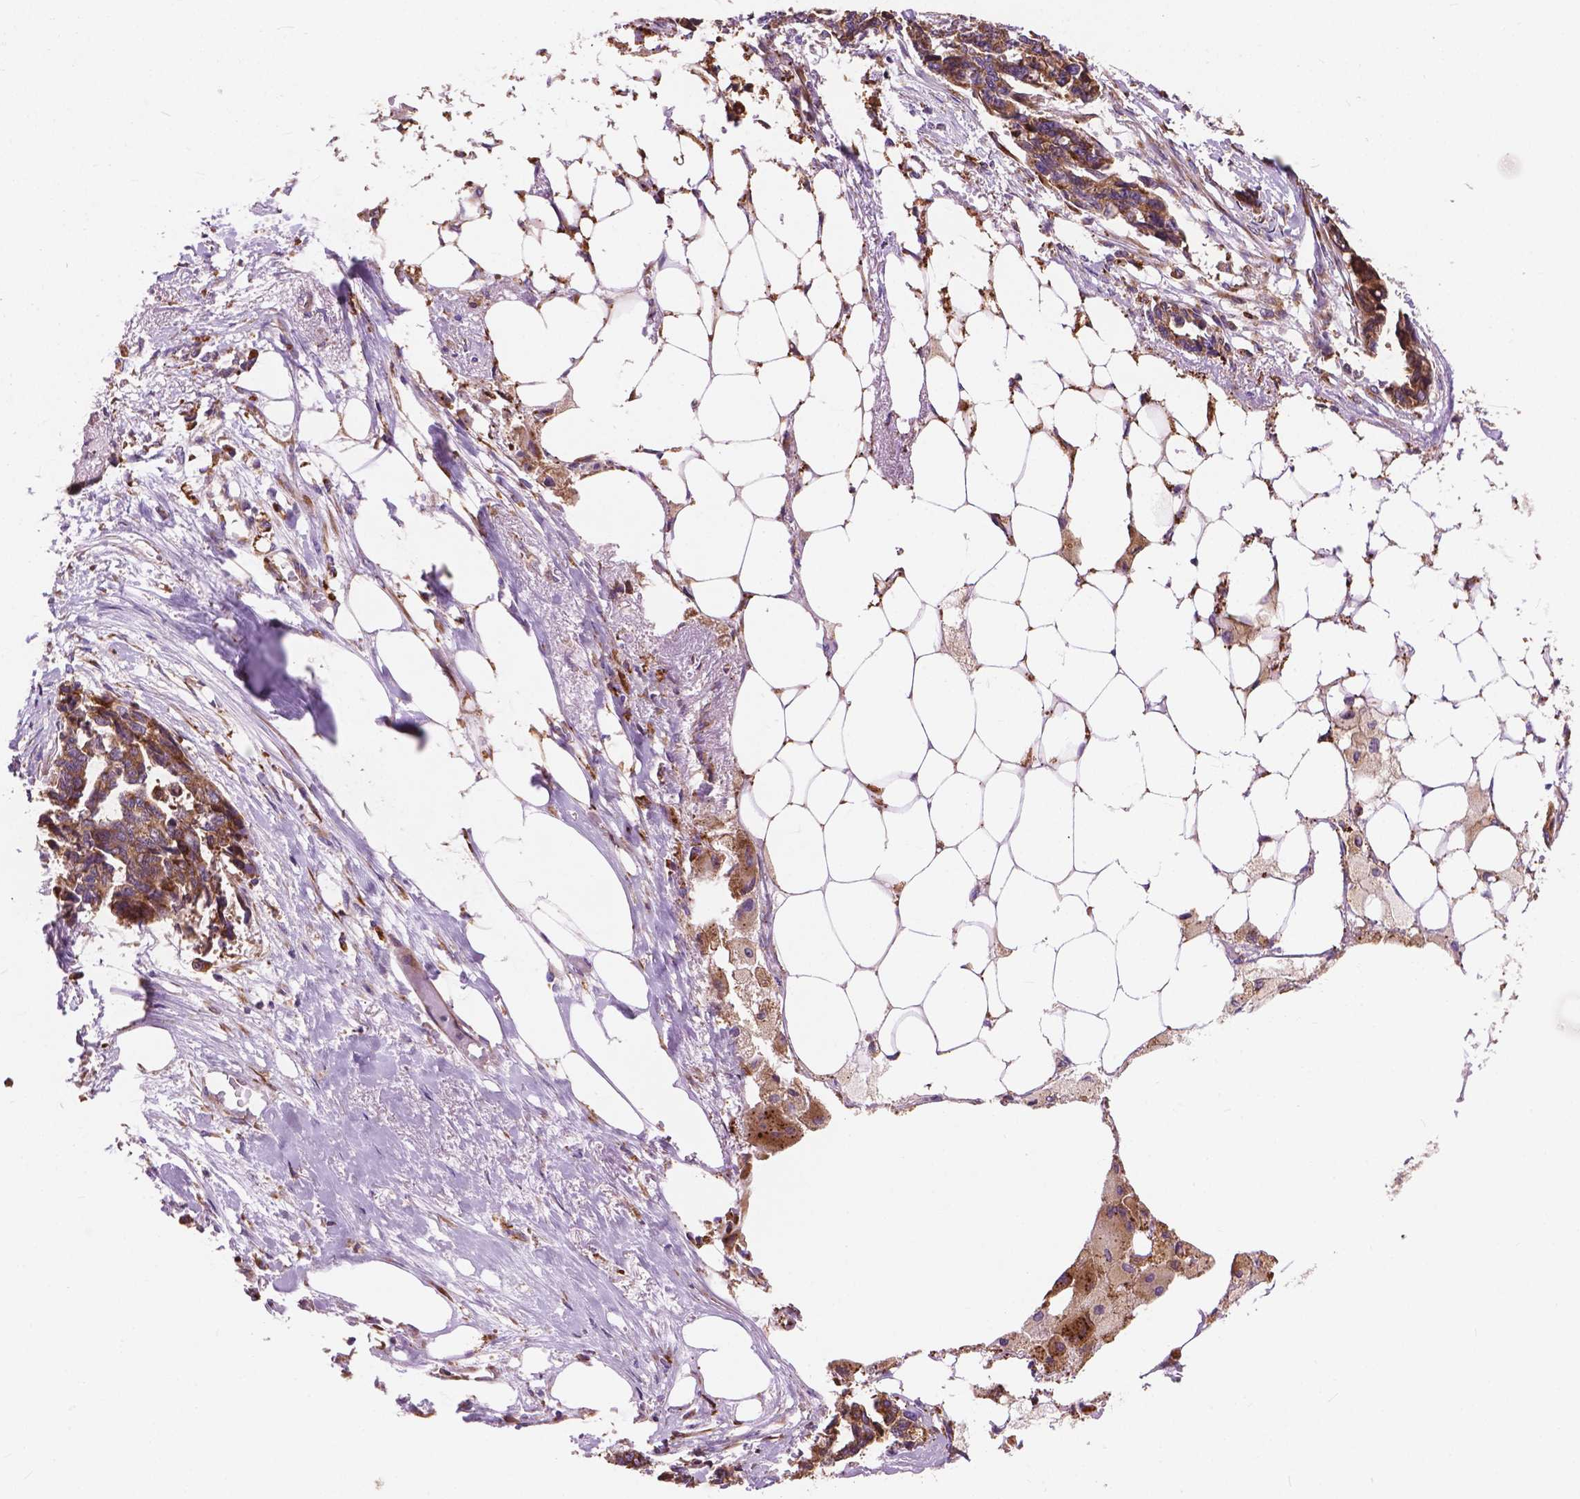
{"staining": {"intensity": "moderate", "quantity": ">75%", "location": "cytoplasmic/membranous"}, "tissue": "ovarian cancer", "cell_type": "Tumor cells", "image_type": "cancer", "snomed": [{"axis": "morphology", "description": "Cystadenocarcinoma, serous, NOS"}, {"axis": "topography", "description": "Ovary"}], "caption": "Protein staining of ovarian cancer (serous cystadenocarcinoma) tissue displays moderate cytoplasmic/membranous expression in approximately >75% of tumor cells.", "gene": "RPL37A", "patient": {"sex": "female", "age": 69}}